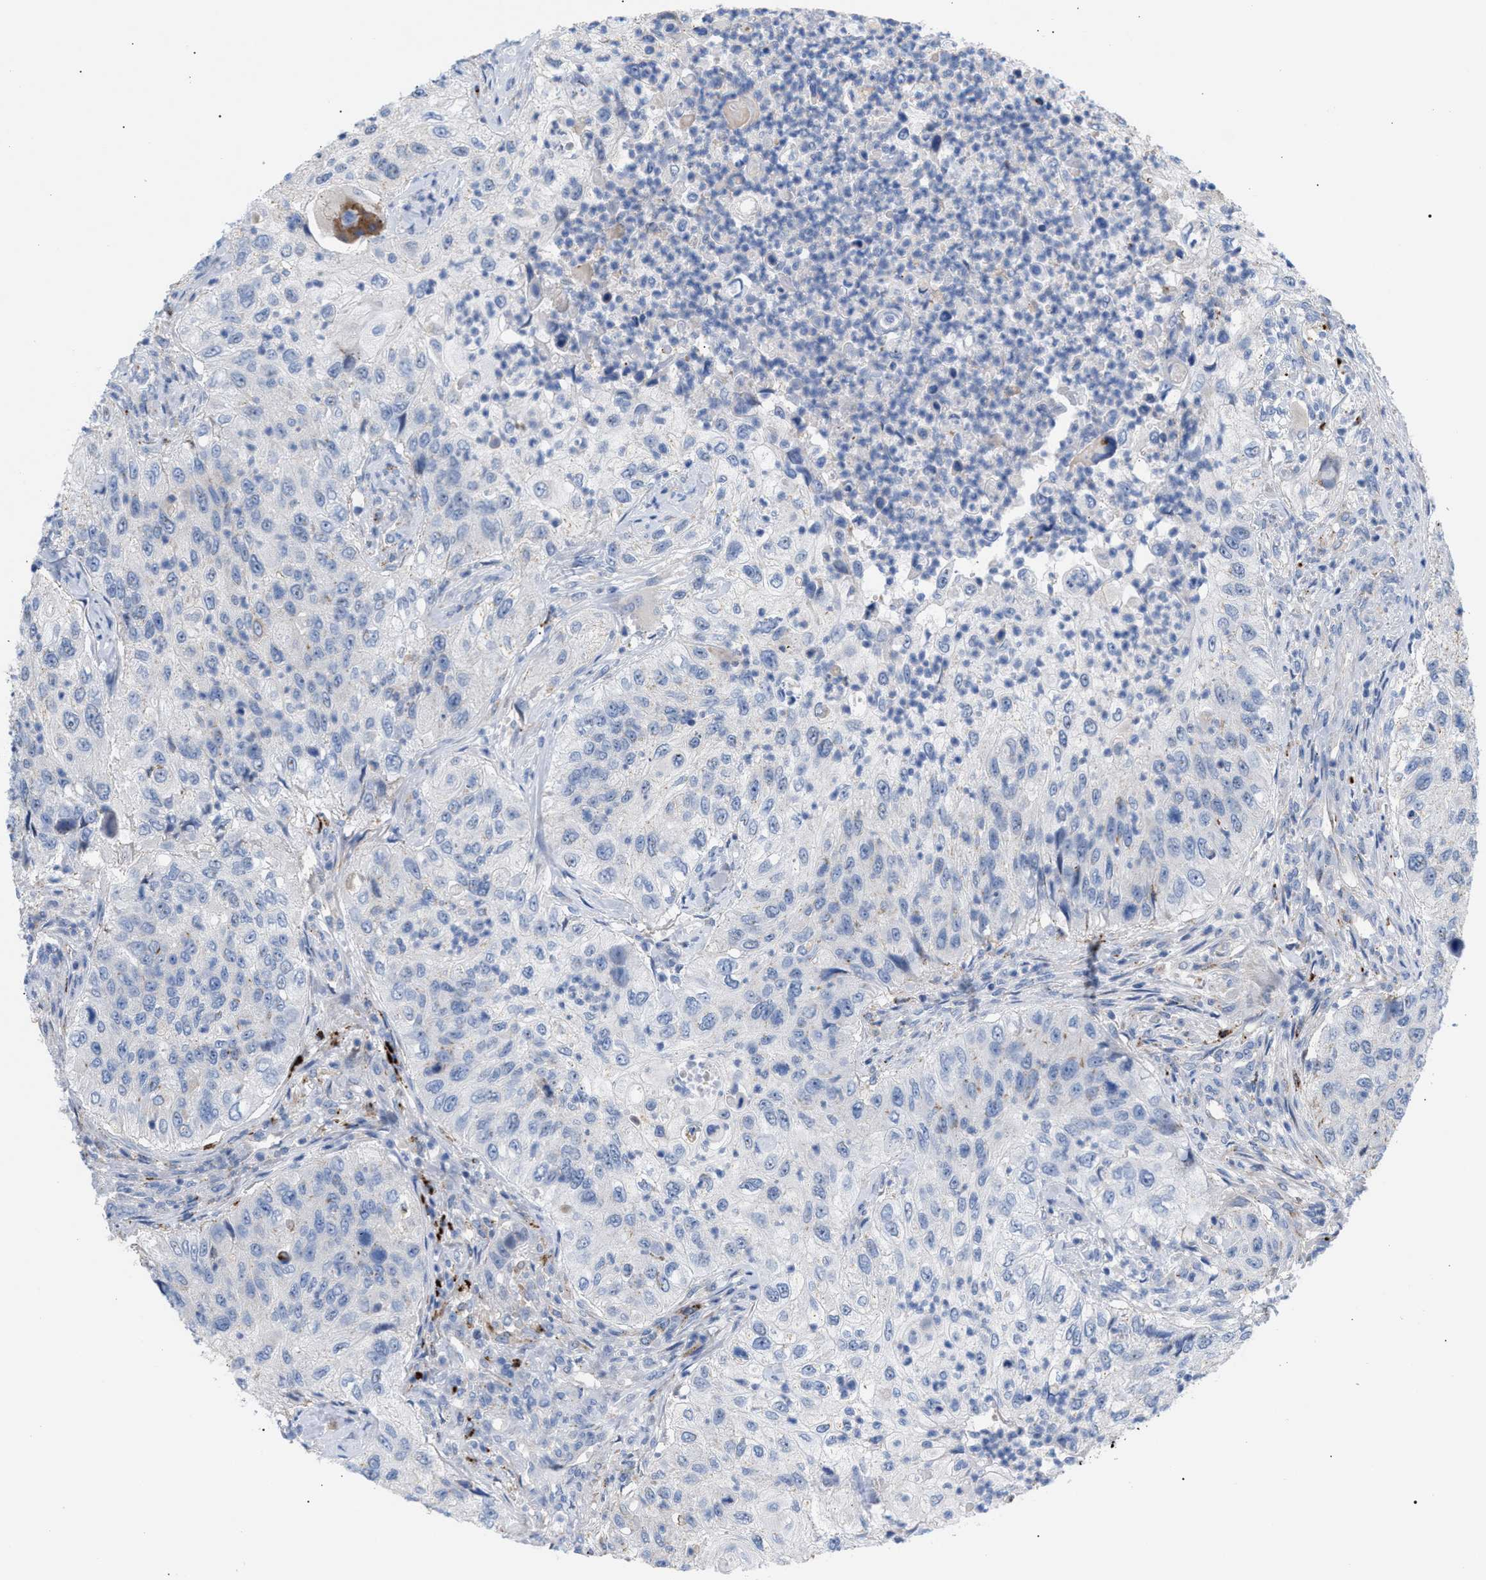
{"staining": {"intensity": "negative", "quantity": "none", "location": "none"}, "tissue": "urothelial cancer", "cell_type": "Tumor cells", "image_type": "cancer", "snomed": [{"axis": "morphology", "description": "Urothelial carcinoma, High grade"}, {"axis": "topography", "description": "Urinary bladder"}], "caption": "Tumor cells are negative for protein expression in human urothelial cancer.", "gene": "MBTD1", "patient": {"sex": "female", "age": 60}}